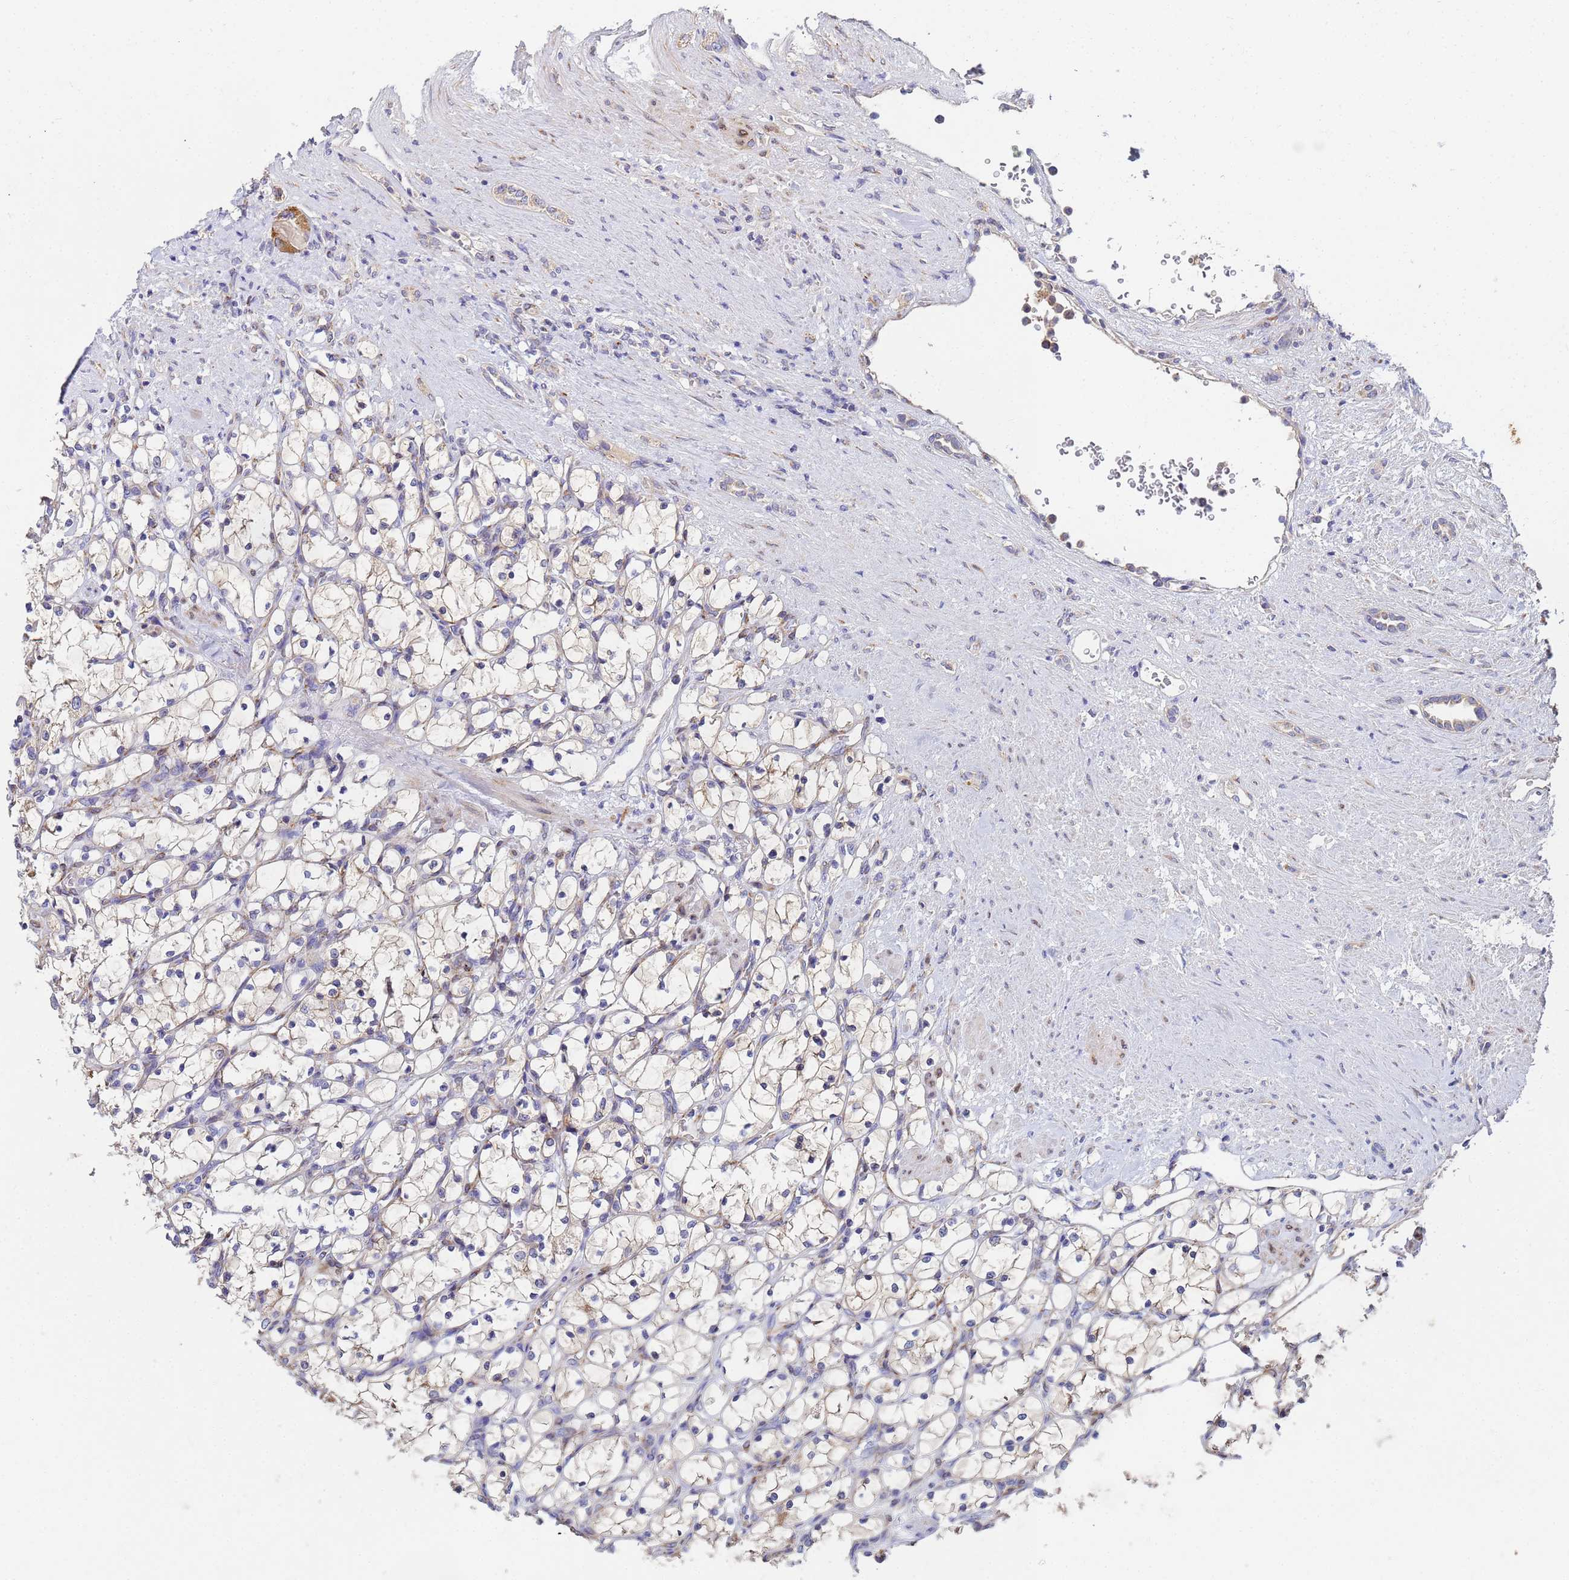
{"staining": {"intensity": "weak", "quantity": "<25%", "location": "cytoplasmic/membranous"}, "tissue": "renal cancer", "cell_type": "Tumor cells", "image_type": "cancer", "snomed": [{"axis": "morphology", "description": "Adenocarcinoma, NOS"}, {"axis": "topography", "description": "Kidney"}], "caption": "Immunohistochemical staining of human renal cancer (adenocarcinoma) displays no significant positivity in tumor cells.", "gene": "C5orf34", "patient": {"sex": "female", "age": 69}}